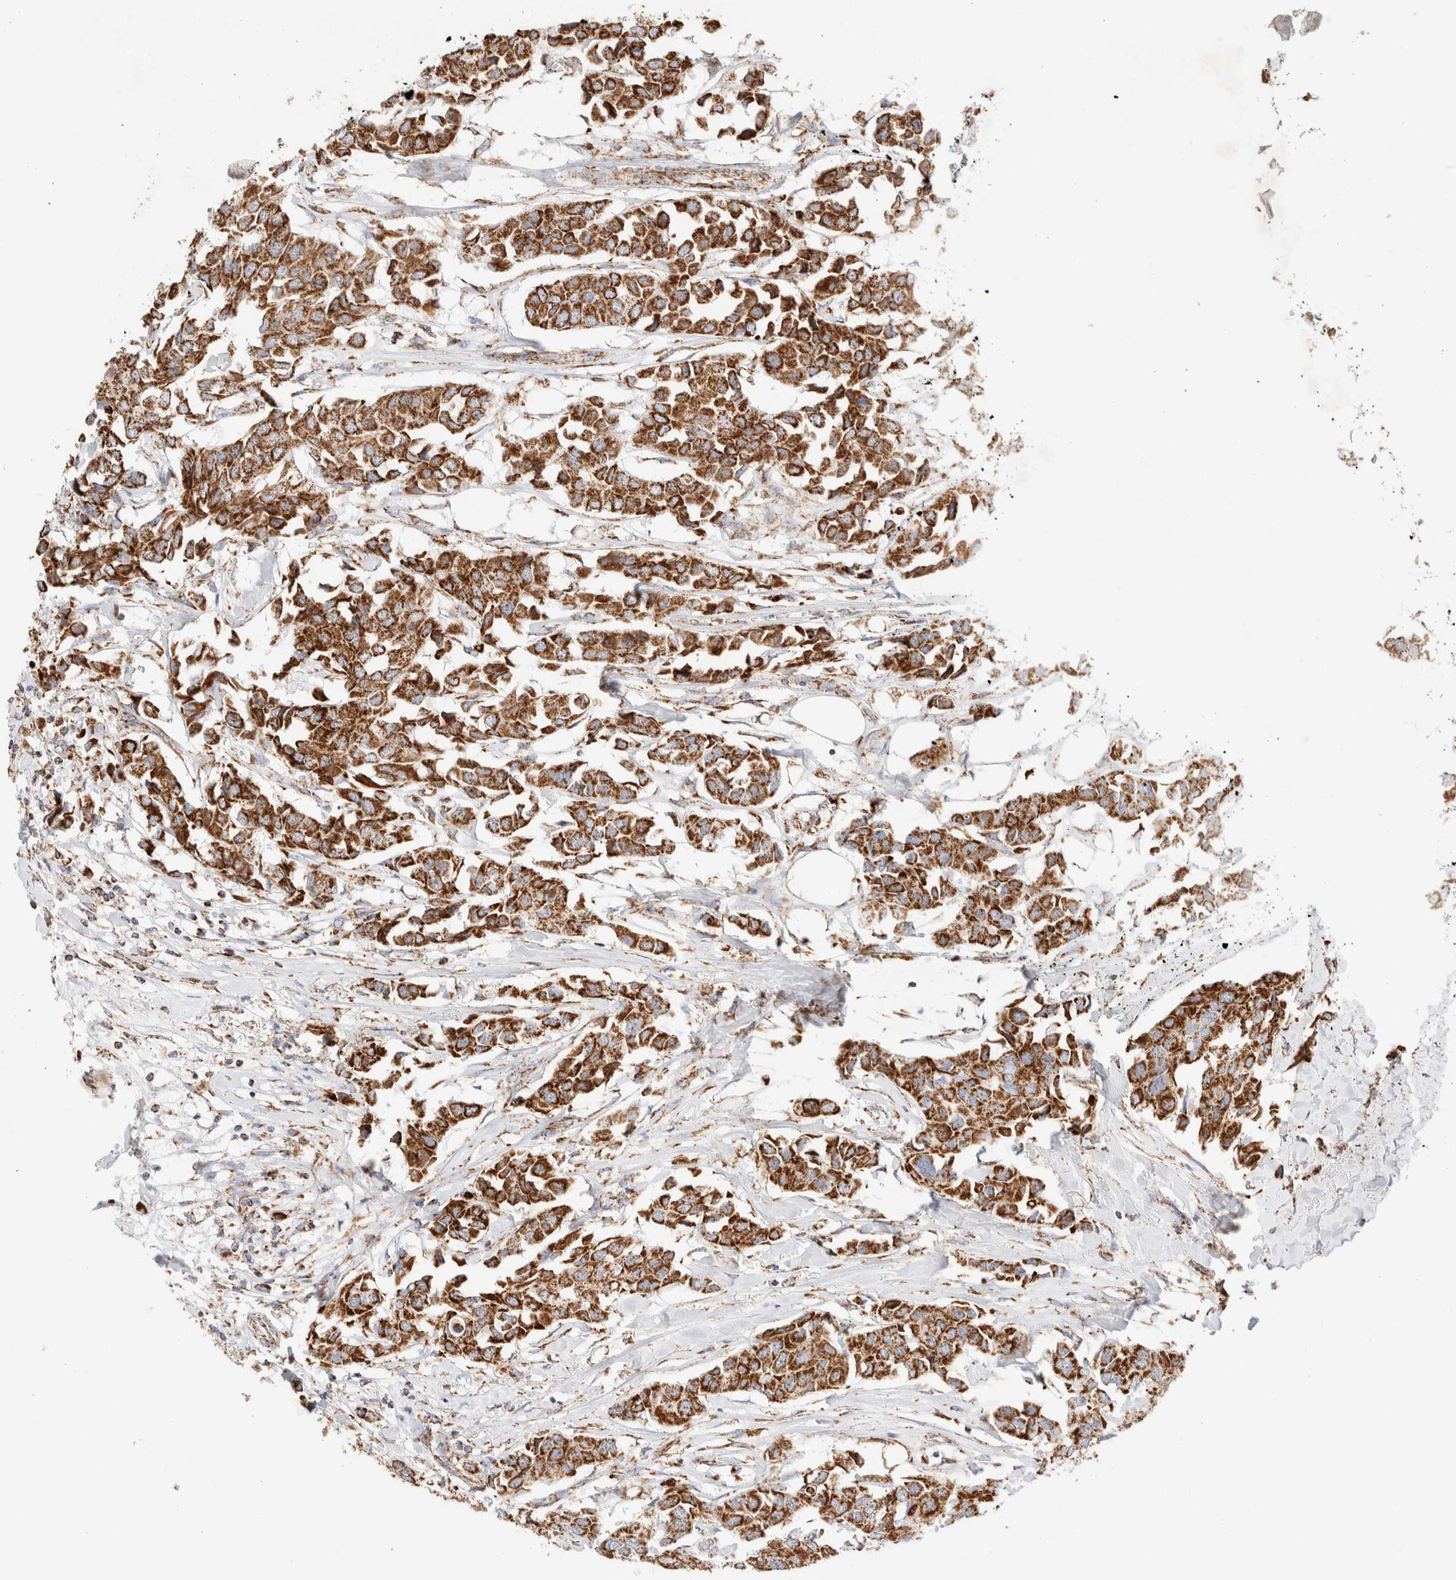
{"staining": {"intensity": "strong", "quantity": ">75%", "location": "cytoplasmic/membranous"}, "tissue": "breast cancer", "cell_type": "Tumor cells", "image_type": "cancer", "snomed": [{"axis": "morphology", "description": "Duct carcinoma"}, {"axis": "topography", "description": "Breast"}], "caption": "A brown stain highlights strong cytoplasmic/membranous staining of a protein in human breast cancer tumor cells.", "gene": "PHB2", "patient": {"sex": "female", "age": 80}}